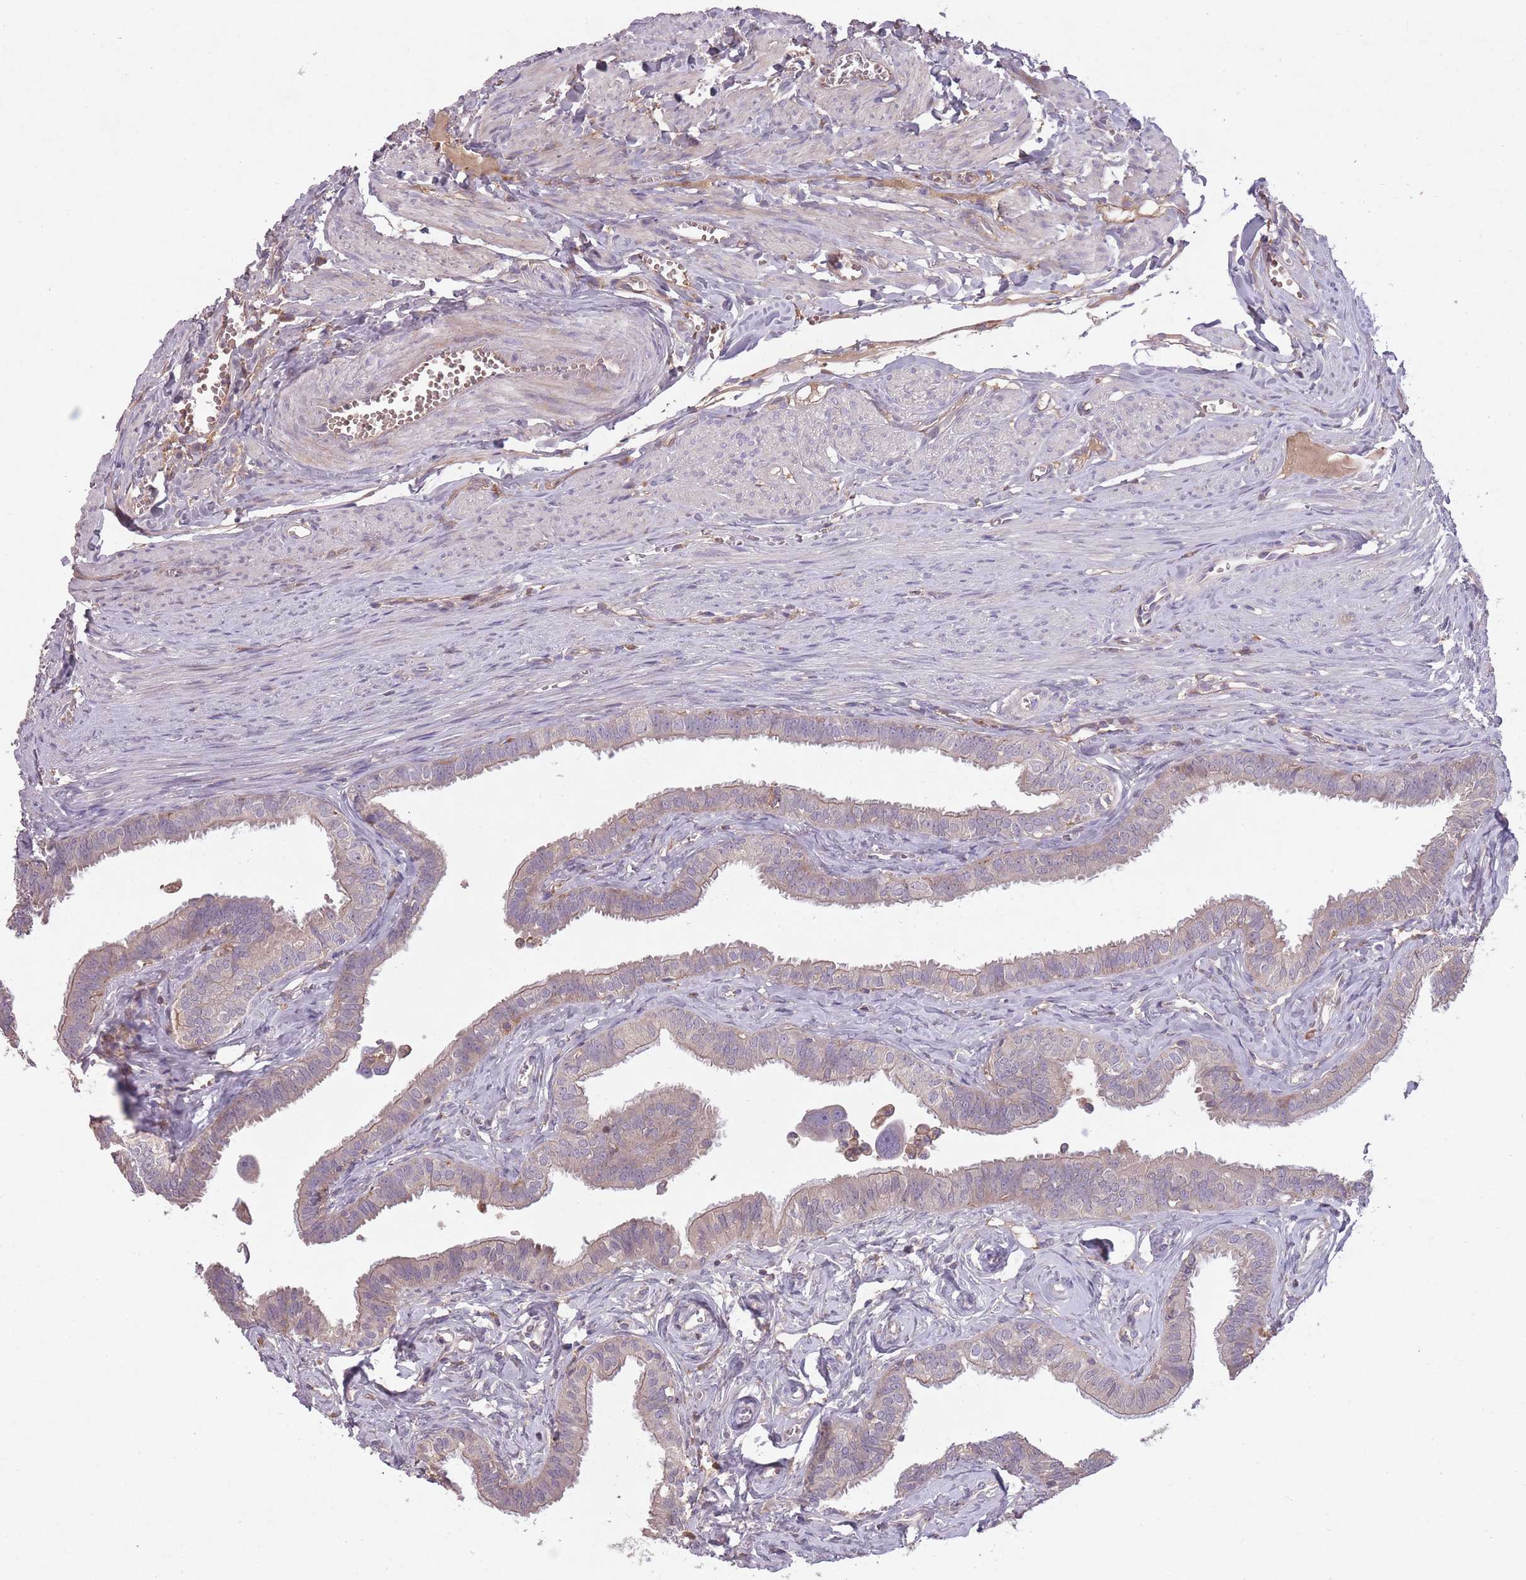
{"staining": {"intensity": "weak", "quantity": "<25%", "location": "cytoplasmic/membranous"}, "tissue": "fallopian tube", "cell_type": "Glandular cells", "image_type": "normal", "snomed": [{"axis": "morphology", "description": "Normal tissue, NOS"}, {"axis": "morphology", "description": "Carcinoma, NOS"}, {"axis": "topography", "description": "Fallopian tube"}, {"axis": "topography", "description": "Ovary"}], "caption": "Human fallopian tube stained for a protein using immunohistochemistry (IHC) shows no positivity in glandular cells.", "gene": "OR2V1", "patient": {"sex": "female", "age": 59}}